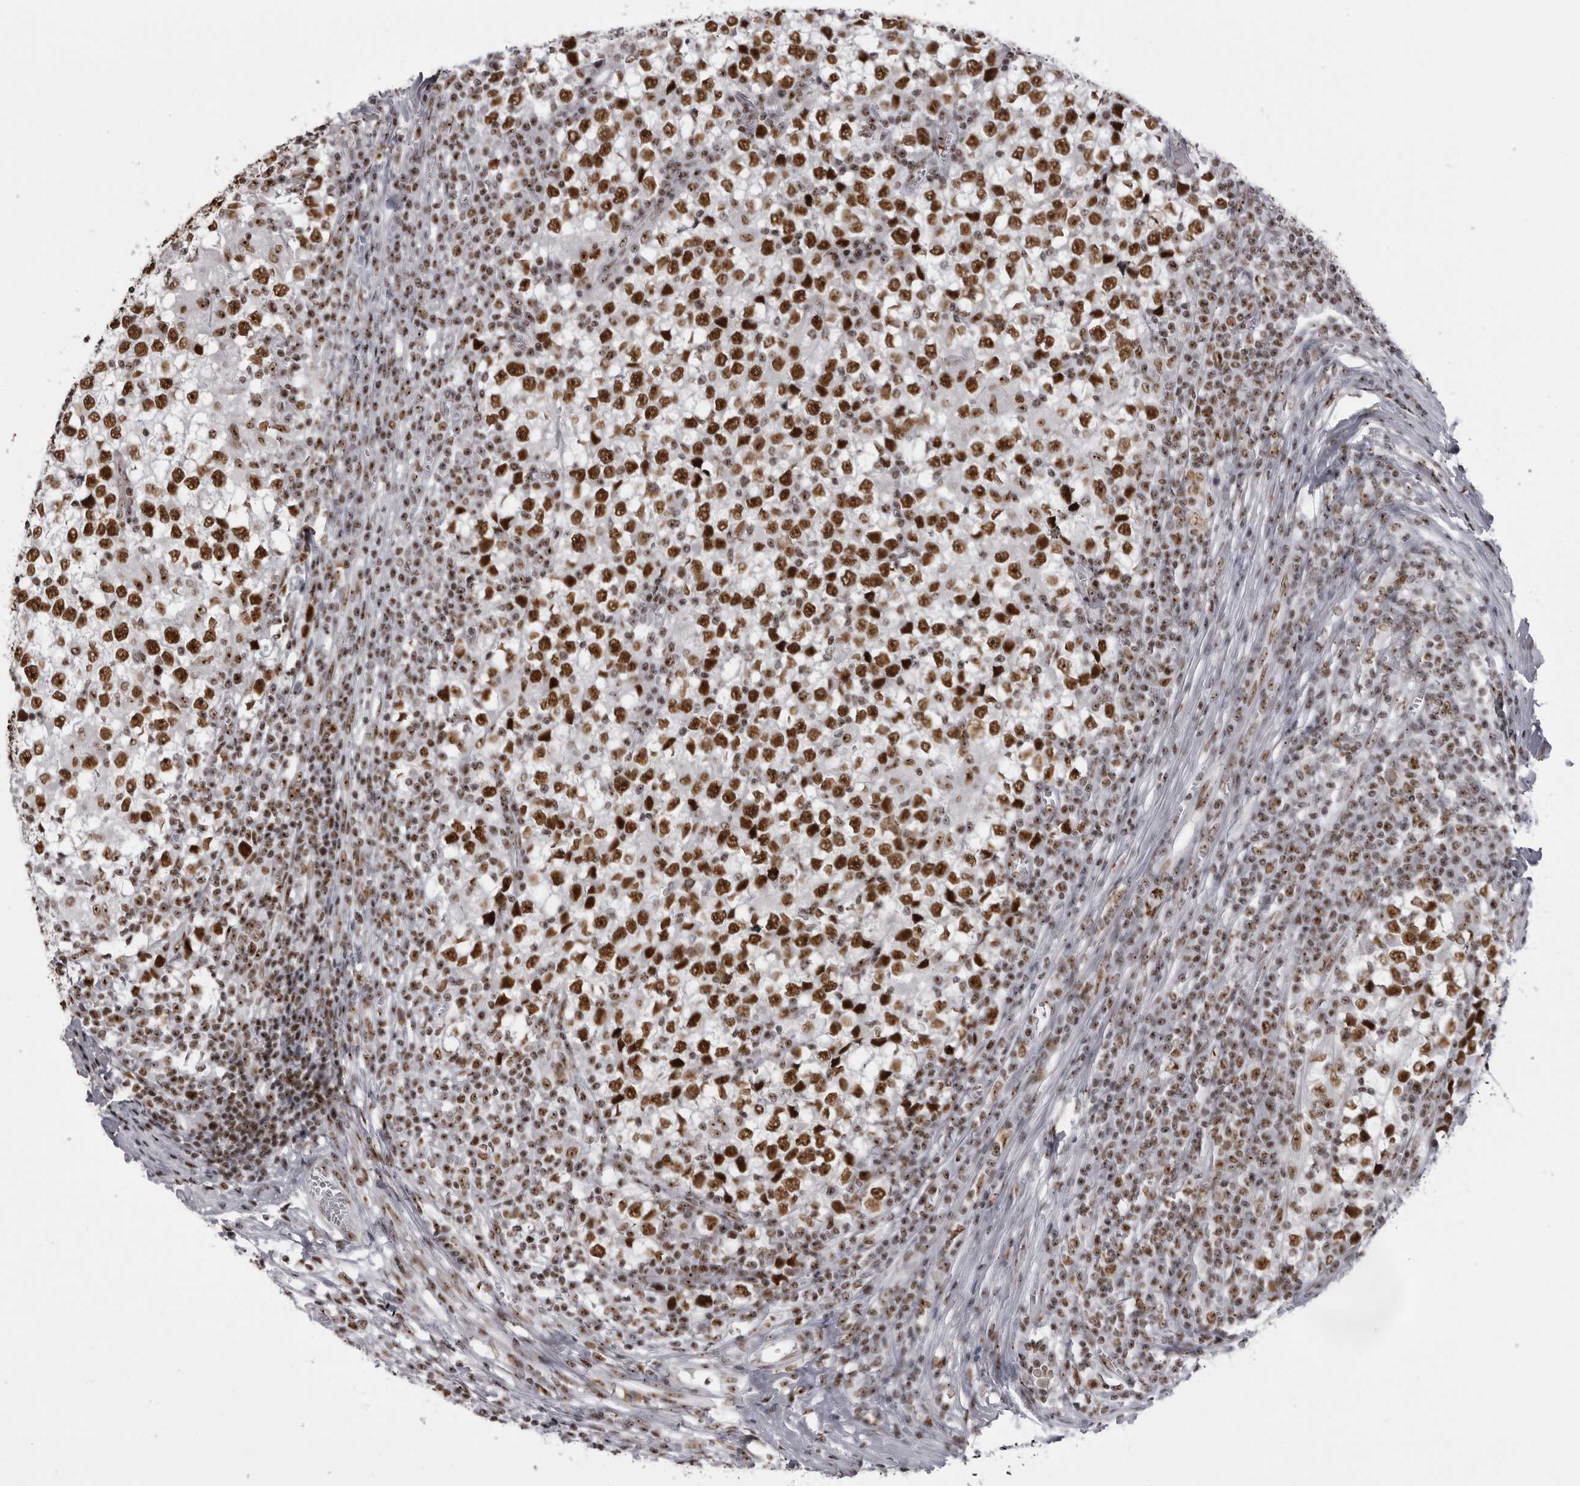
{"staining": {"intensity": "strong", "quantity": ">75%", "location": "nuclear"}, "tissue": "testis cancer", "cell_type": "Tumor cells", "image_type": "cancer", "snomed": [{"axis": "morphology", "description": "Seminoma, NOS"}, {"axis": "topography", "description": "Testis"}], "caption": "Testis cancer was stained to show a protein in brown. There is high levels of strong nuclear staining in about >75% of tumor cells. (DAB IHC with brightfield microscopy, high magnification).", "gene": "DHX9", "patient": {"sex": "male", "age": 65}}